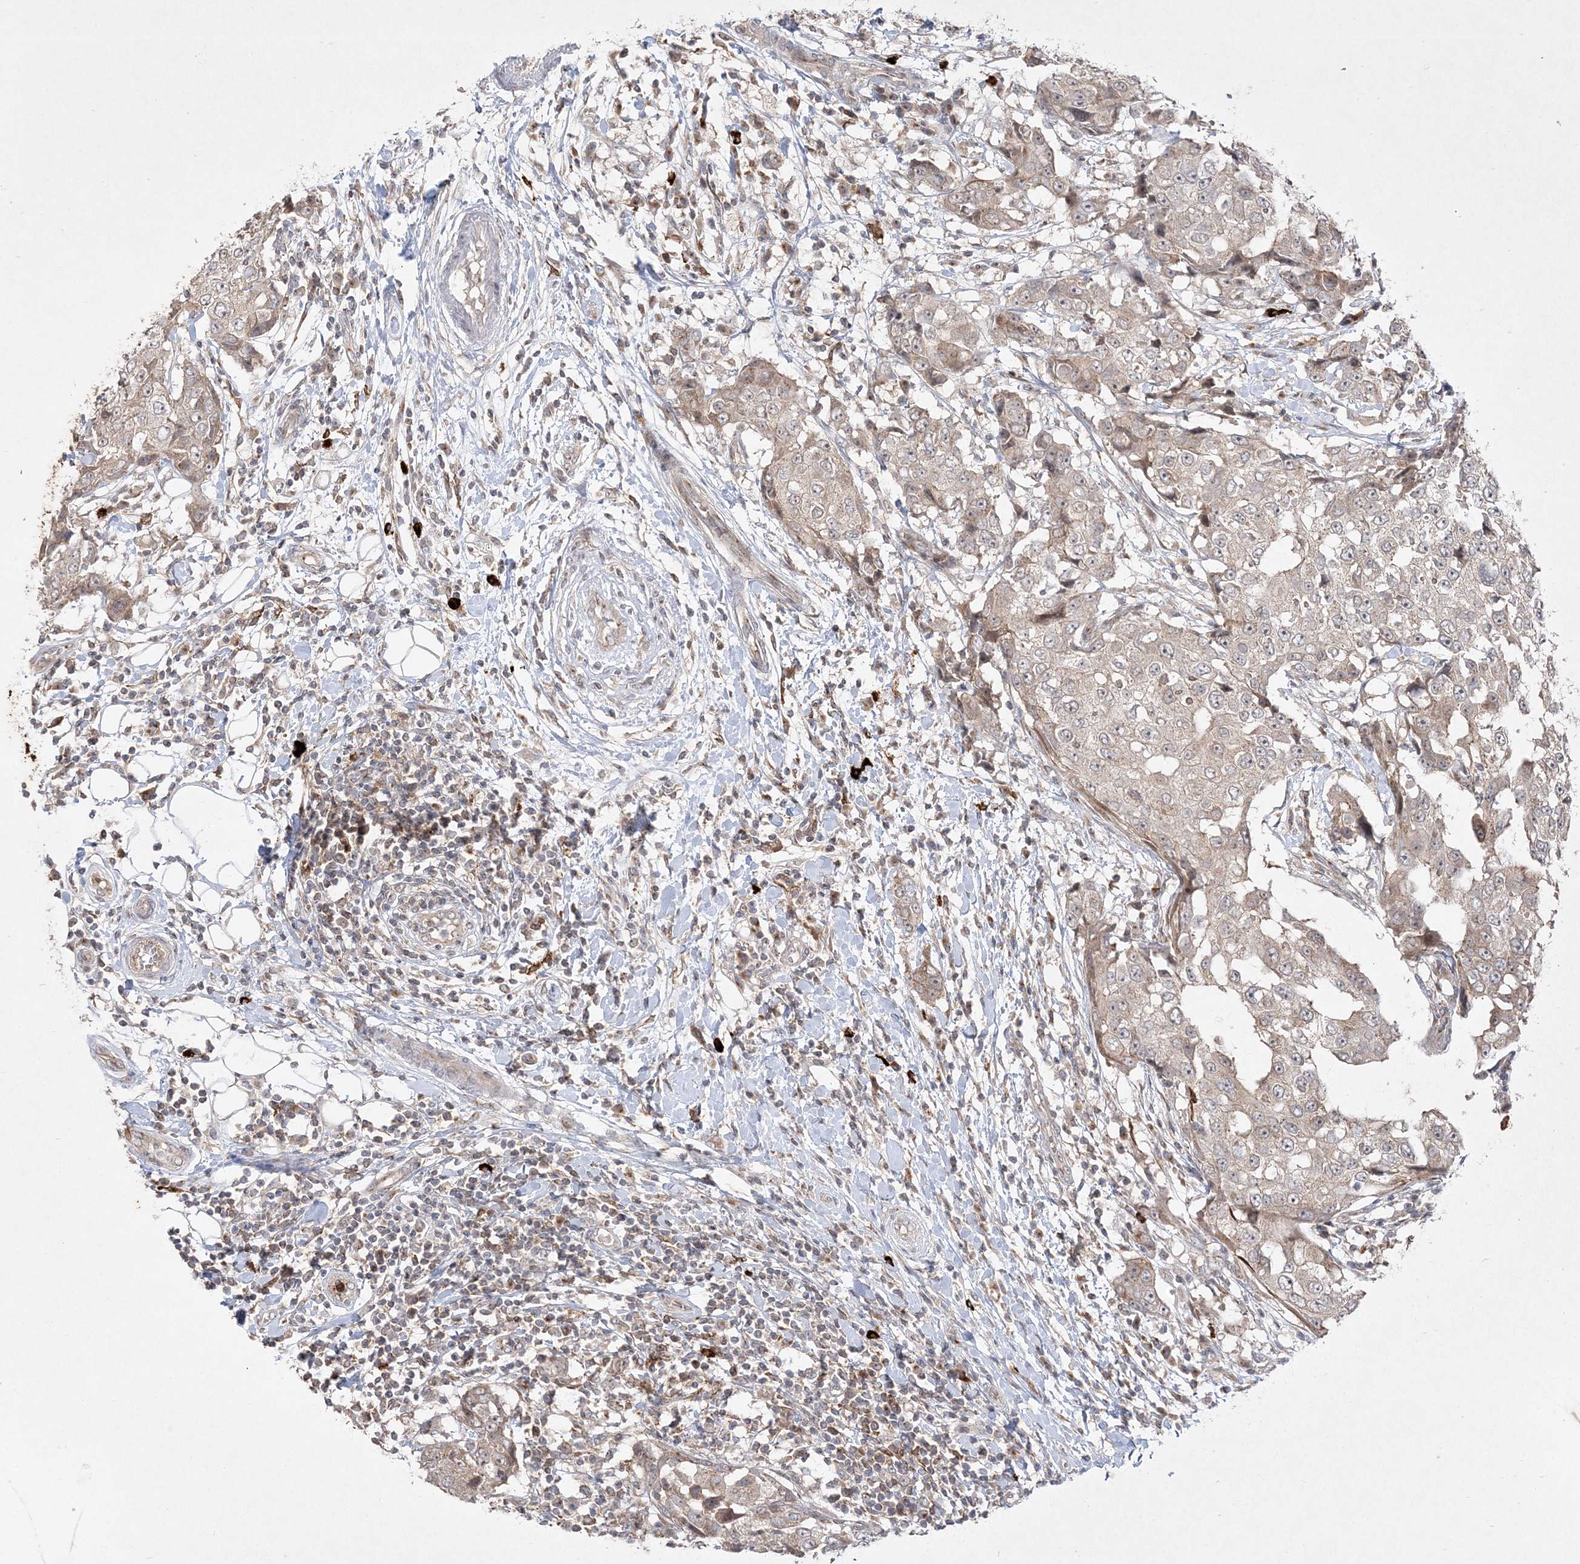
{"staining": {"intensity": "weak", "quantity": "<25%", "location": "cytoplasmic/membranous"}, "tissue": "breast cancer", "cell_type": "Tumor cells", "image_type": "cancer", "snomed": [{"axis": "morphology", "description": "Duct carcinoma"}, {"axis": "topography", "description": "Breast"}], "caption": "This is a photomicrograph of IHC staining of breast invasive ductal carcinoma, which shows no staining in tumor cells.", "gene": "CLNK", "patient": {"sex": "female", "age": 27}}